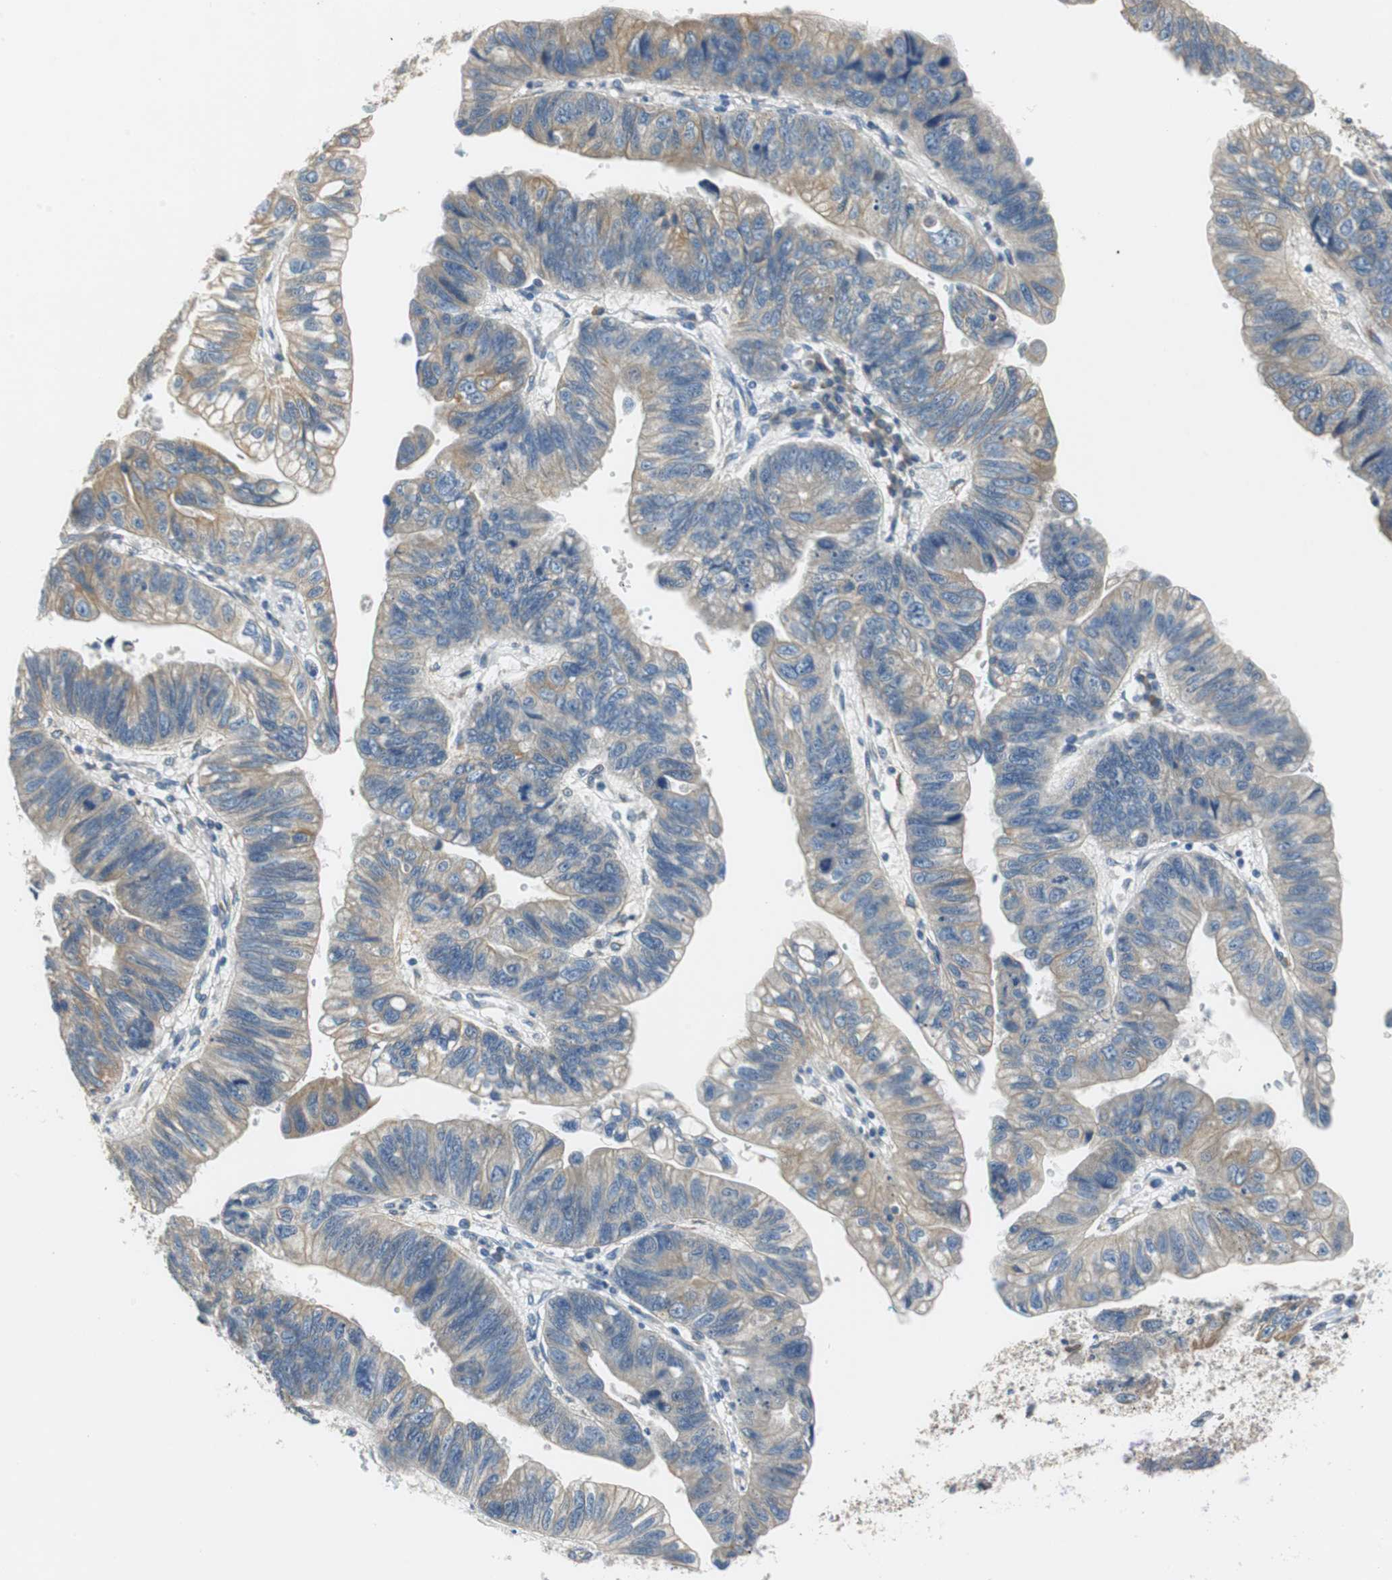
{"staining": {"intensity": "moderate", "quantity": ">75%", "location": "cytoplasmic/membranous"}, "tissue": "stomach cancer", "cell_type": "Tumor cells", "image_type": "cancer", "snomed": [{"axis": "morphology", "description": "Adenocarcinoma, NOS"}, {"axis": "topography", "description": "Stomach"}], "caption": "Stomach adenocarcinoma stained for a protein (brown) shows moderate cytoplasmic/membranous positive staining in about >75% of tumor cells.", "gene": "FADS2", "patient": {"sex": "male", "age": 59}}